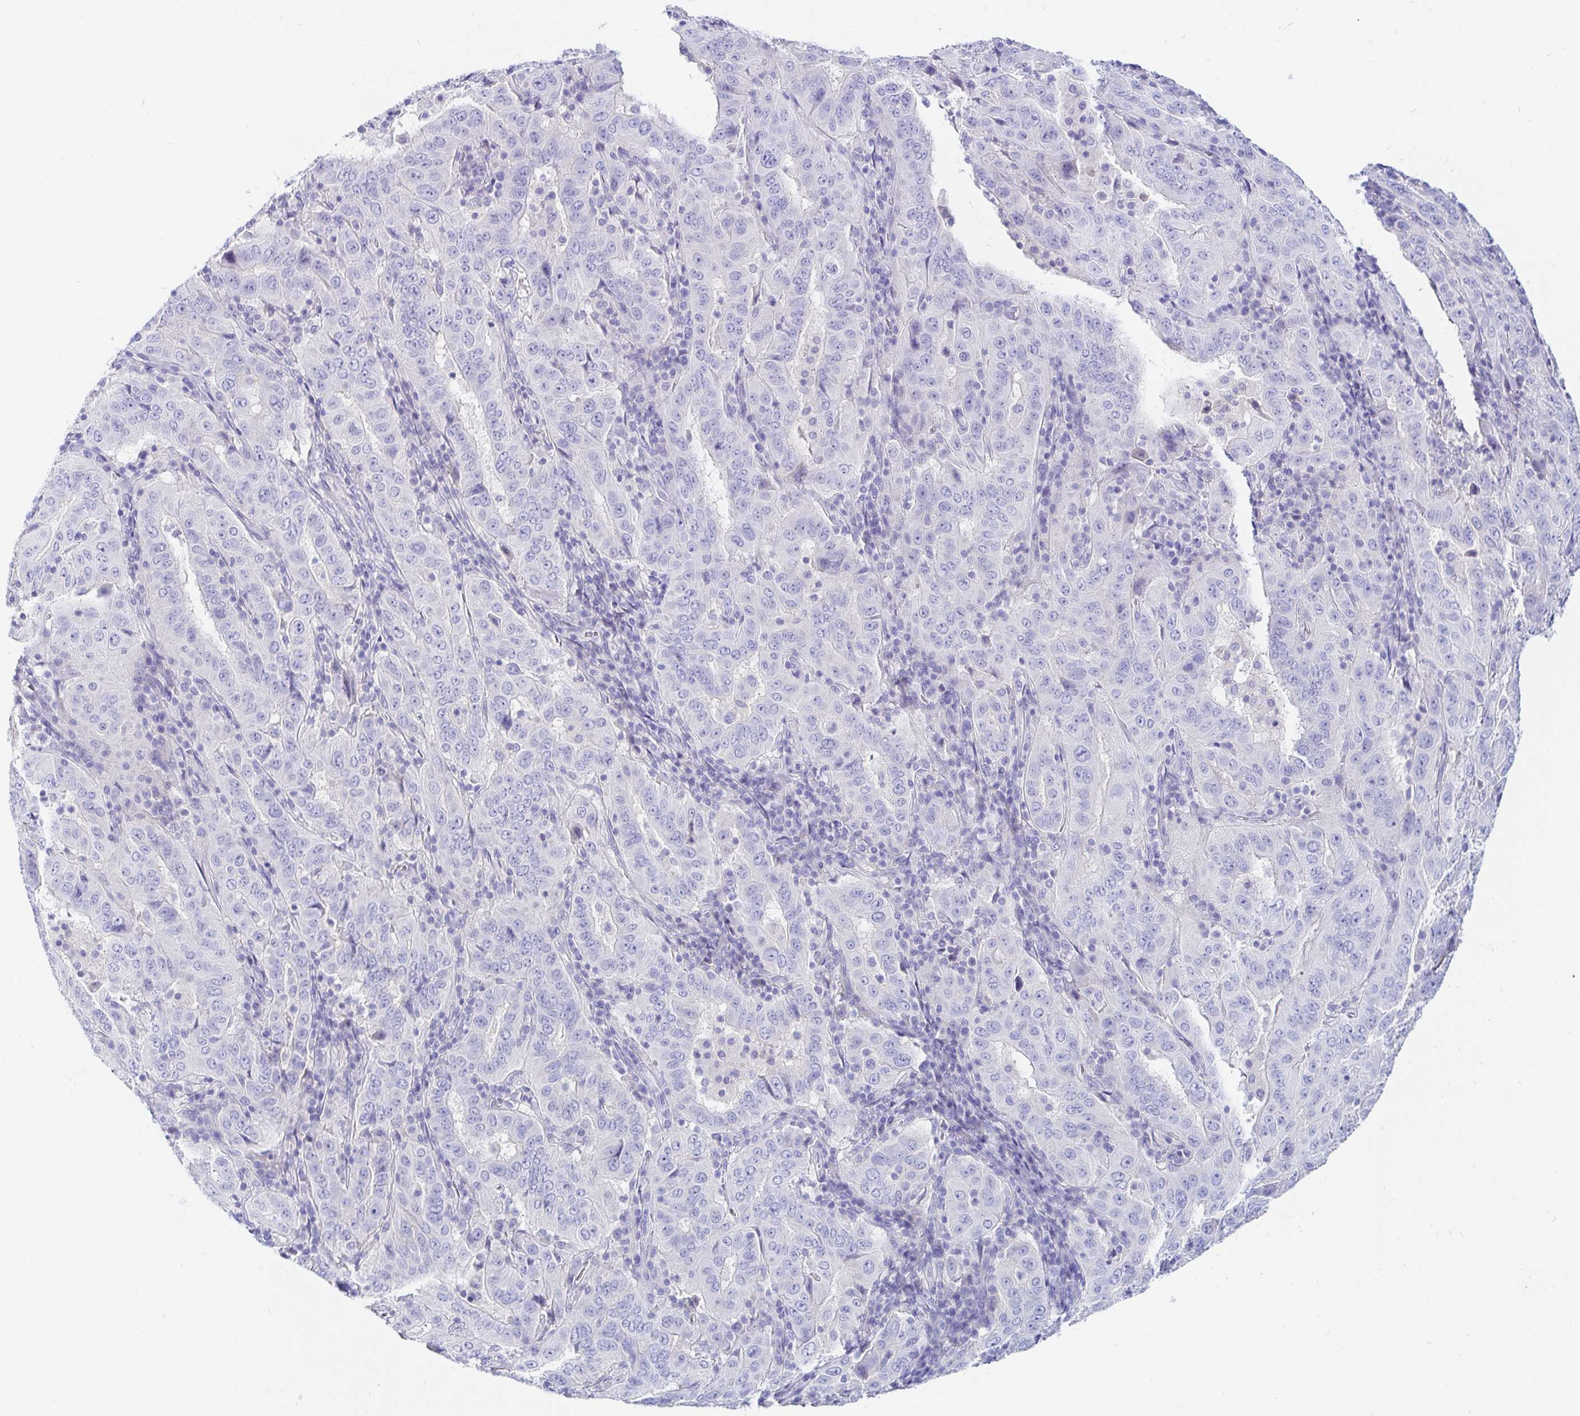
{"staining": {"intensity": "negative", "quantity": "none", "location": "none"}, "tissue": "pancreatic cancer", "cell_type": "Tumor cells", "image_type": "cancer", "snomed": [{"axis": "morphology", "description": "Adenocarcinoma, NOS"}, {"axis": "topography", "description": "Pancreas"}], "caption": "Photomicrograph shows no significant protein positivity in tumor cells of pancreatic adenocarcinoma.", "gene": "NR2E1", "patient": {"sex": "male", "age": 63}}